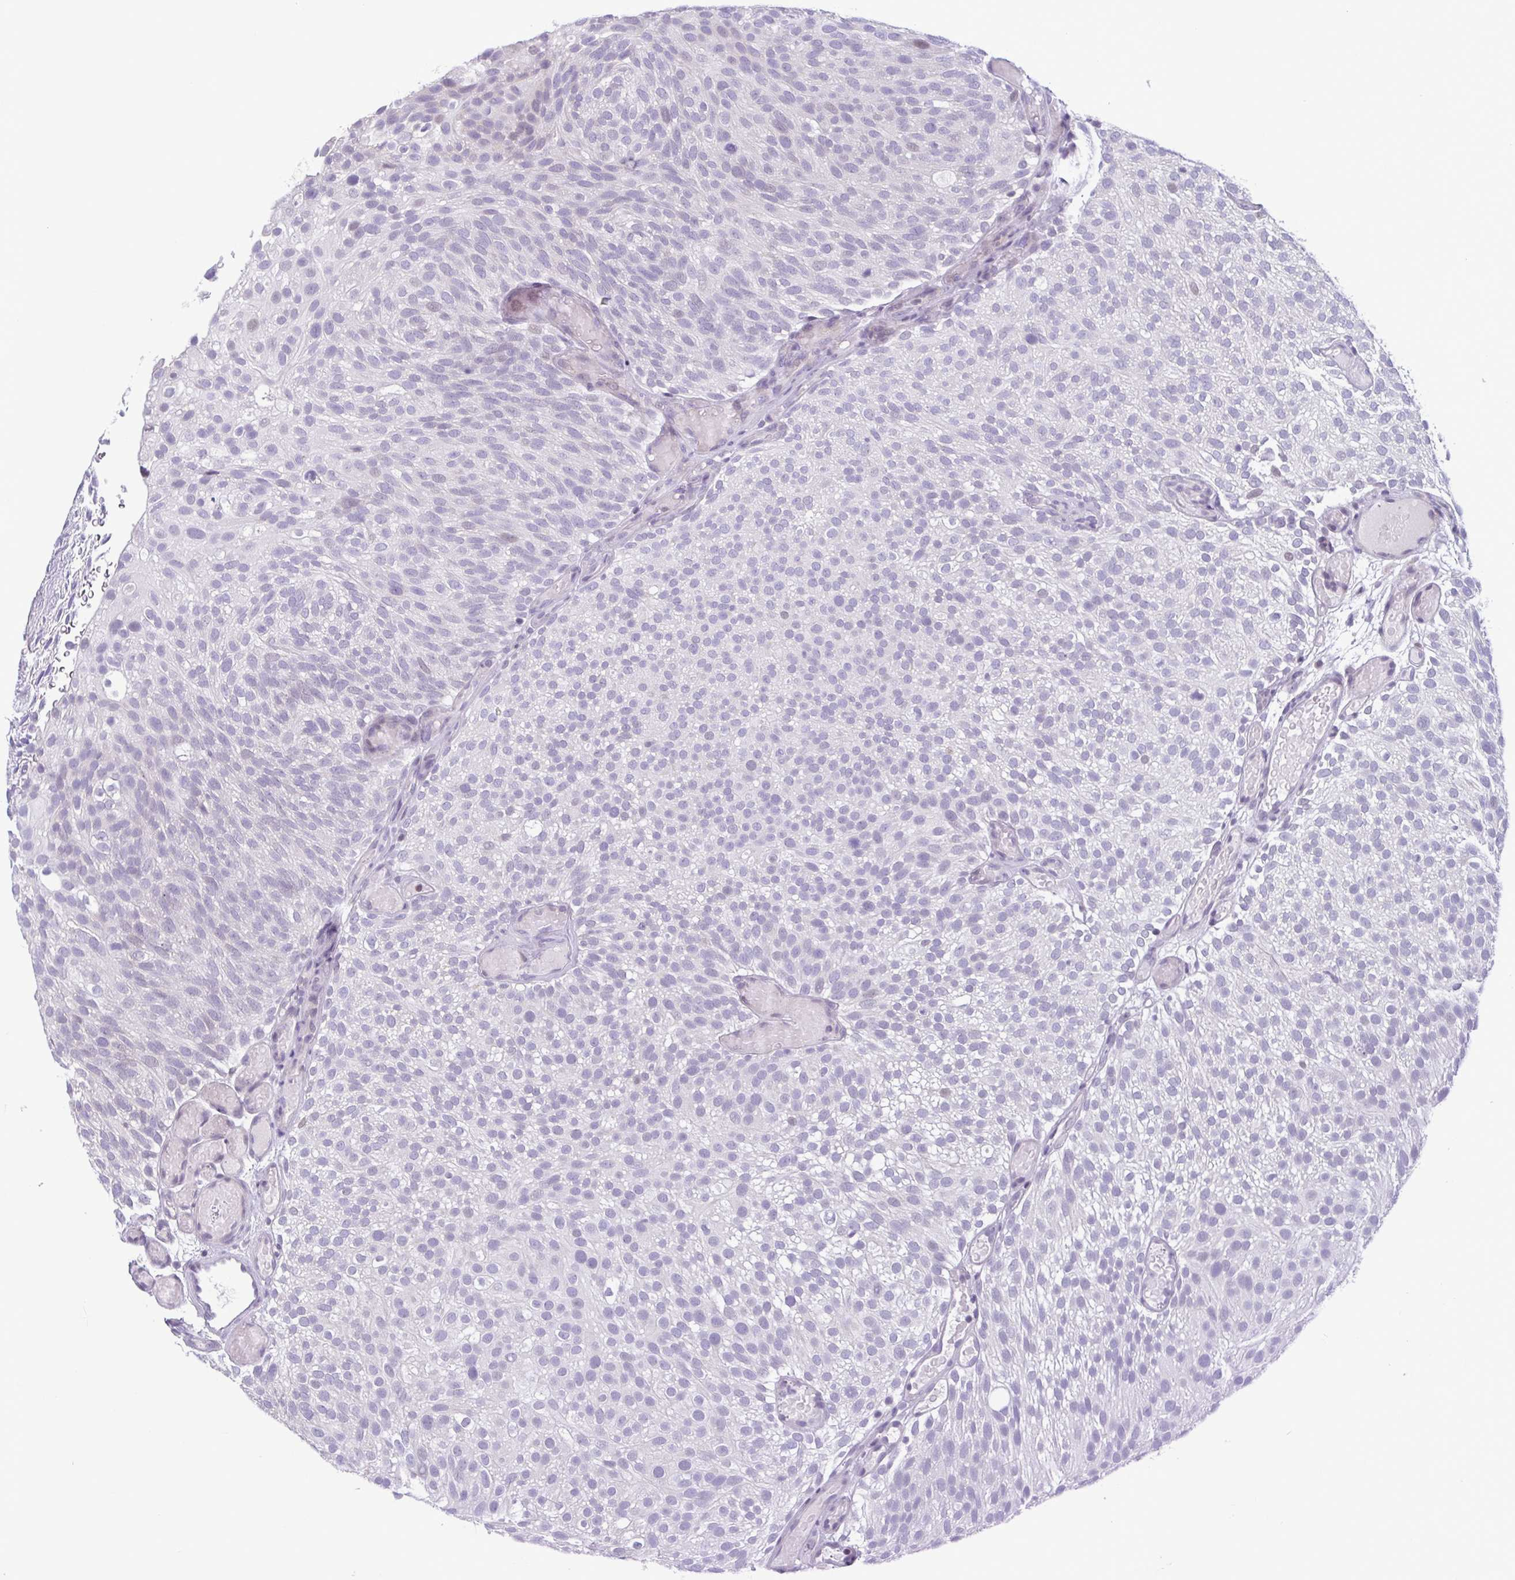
{"staining": {"intensity": "negative", "quantity": "none", "location": "none"}, "tissue": "urothelial cancer", "cell_type": "Tumor cells", "image_type": "cancer", "snomed": [{"axis": "morphology", "description": "Urothelial carcinoma, Low grade"}, {"axis": "topography", "description": "Urinary bladder"}], "caption": "This is a micrograph of IHC staining of low-grade urothelial carcinoma, which shows no staining in tumor cells.", "gene": "IRF1", "patient": {"sex": "male", "age": 78}}